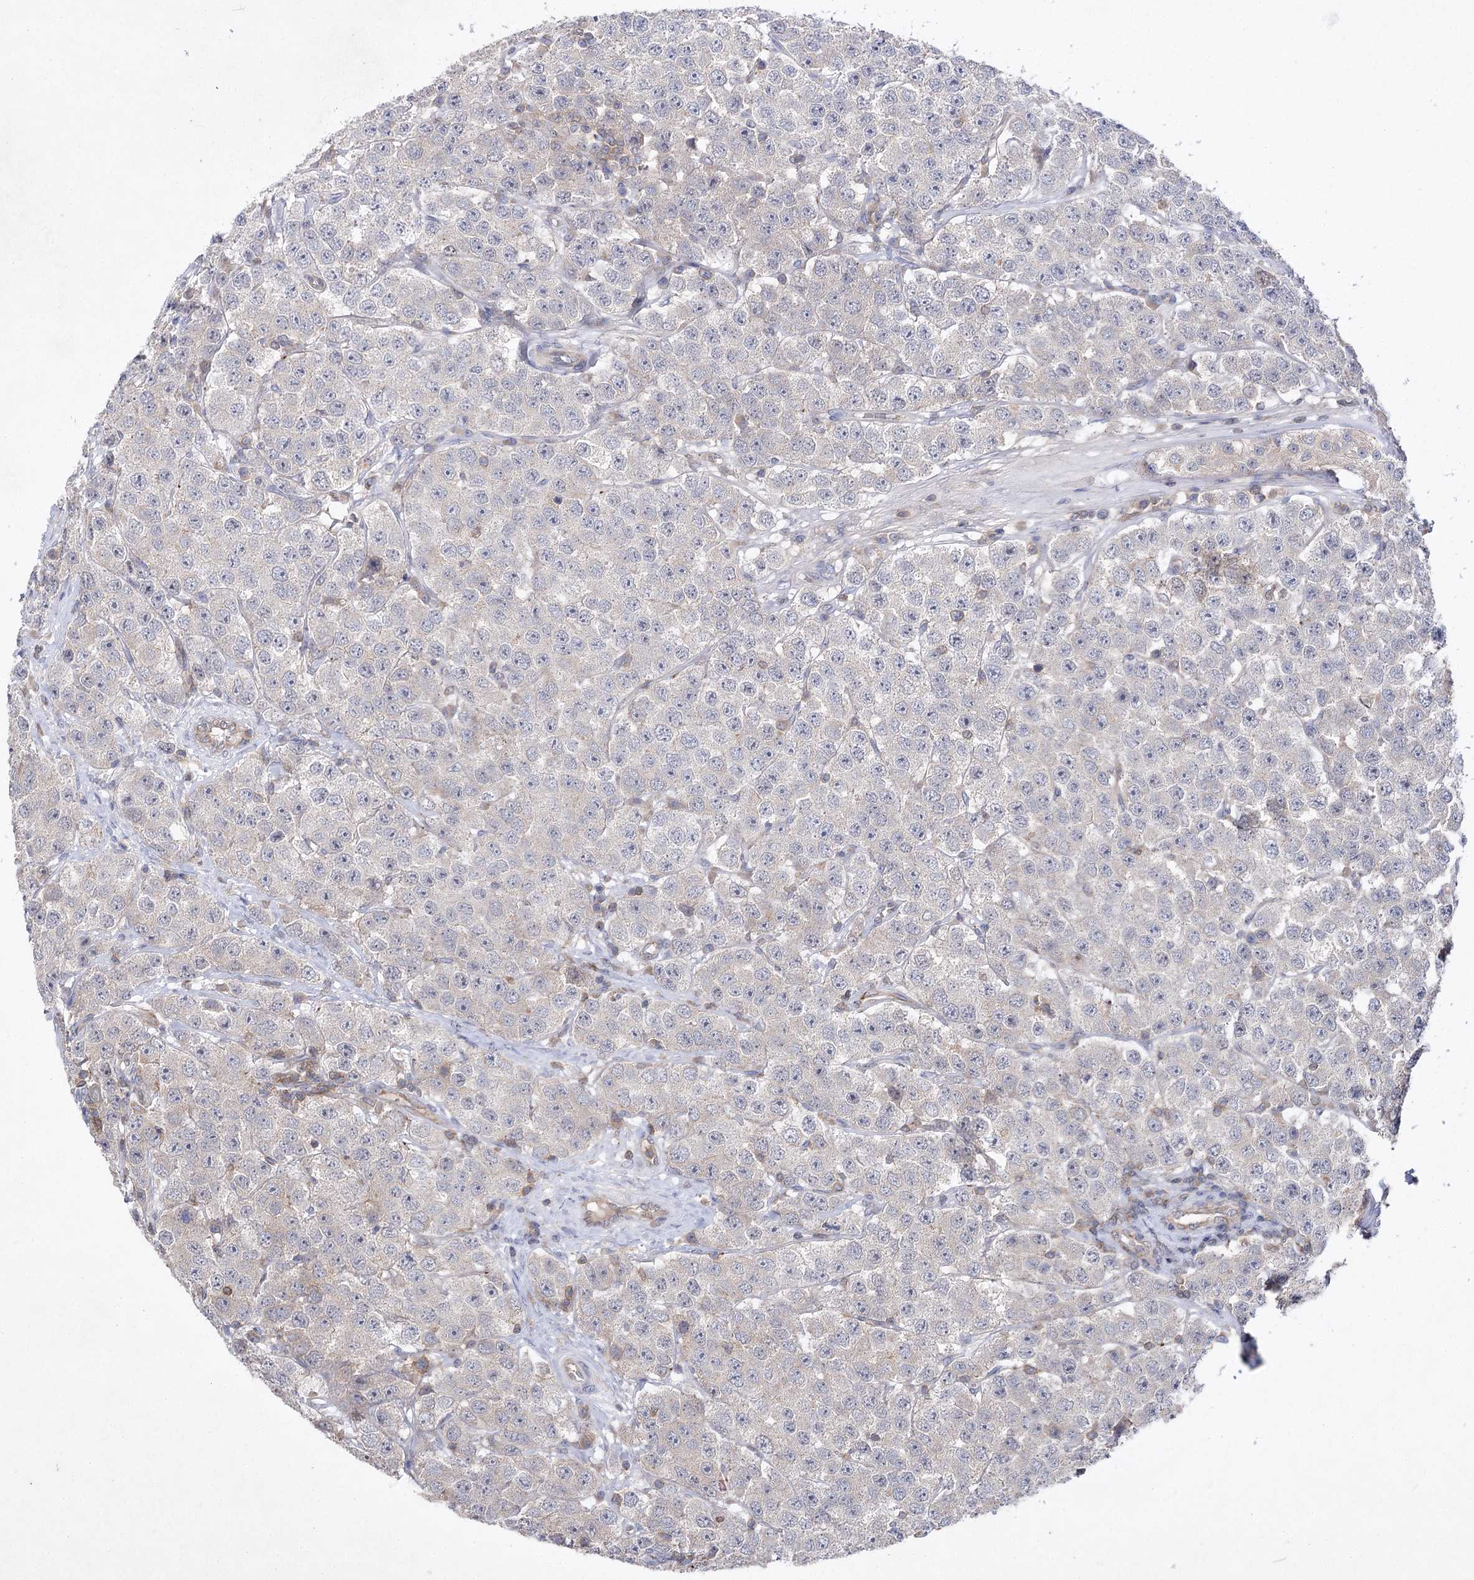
{"staining": {"intensity": "negative", "quantity": "none", "location": "none"}, "tissue": "testis cancer", "cell_type": "Tumor cells", "image_type": "cancer", "snomed": [{"axis": "morphology", "description": "Seminoma, NOS"}, {"axis": "topography", "description": "Testis"}], "caption": "Testis cancer stained for a protein using immunohistochemistry (IHC) reveals no staining tumor cells.", "gene": "BCR", "patient": {"sex": "male", "age": 28}}